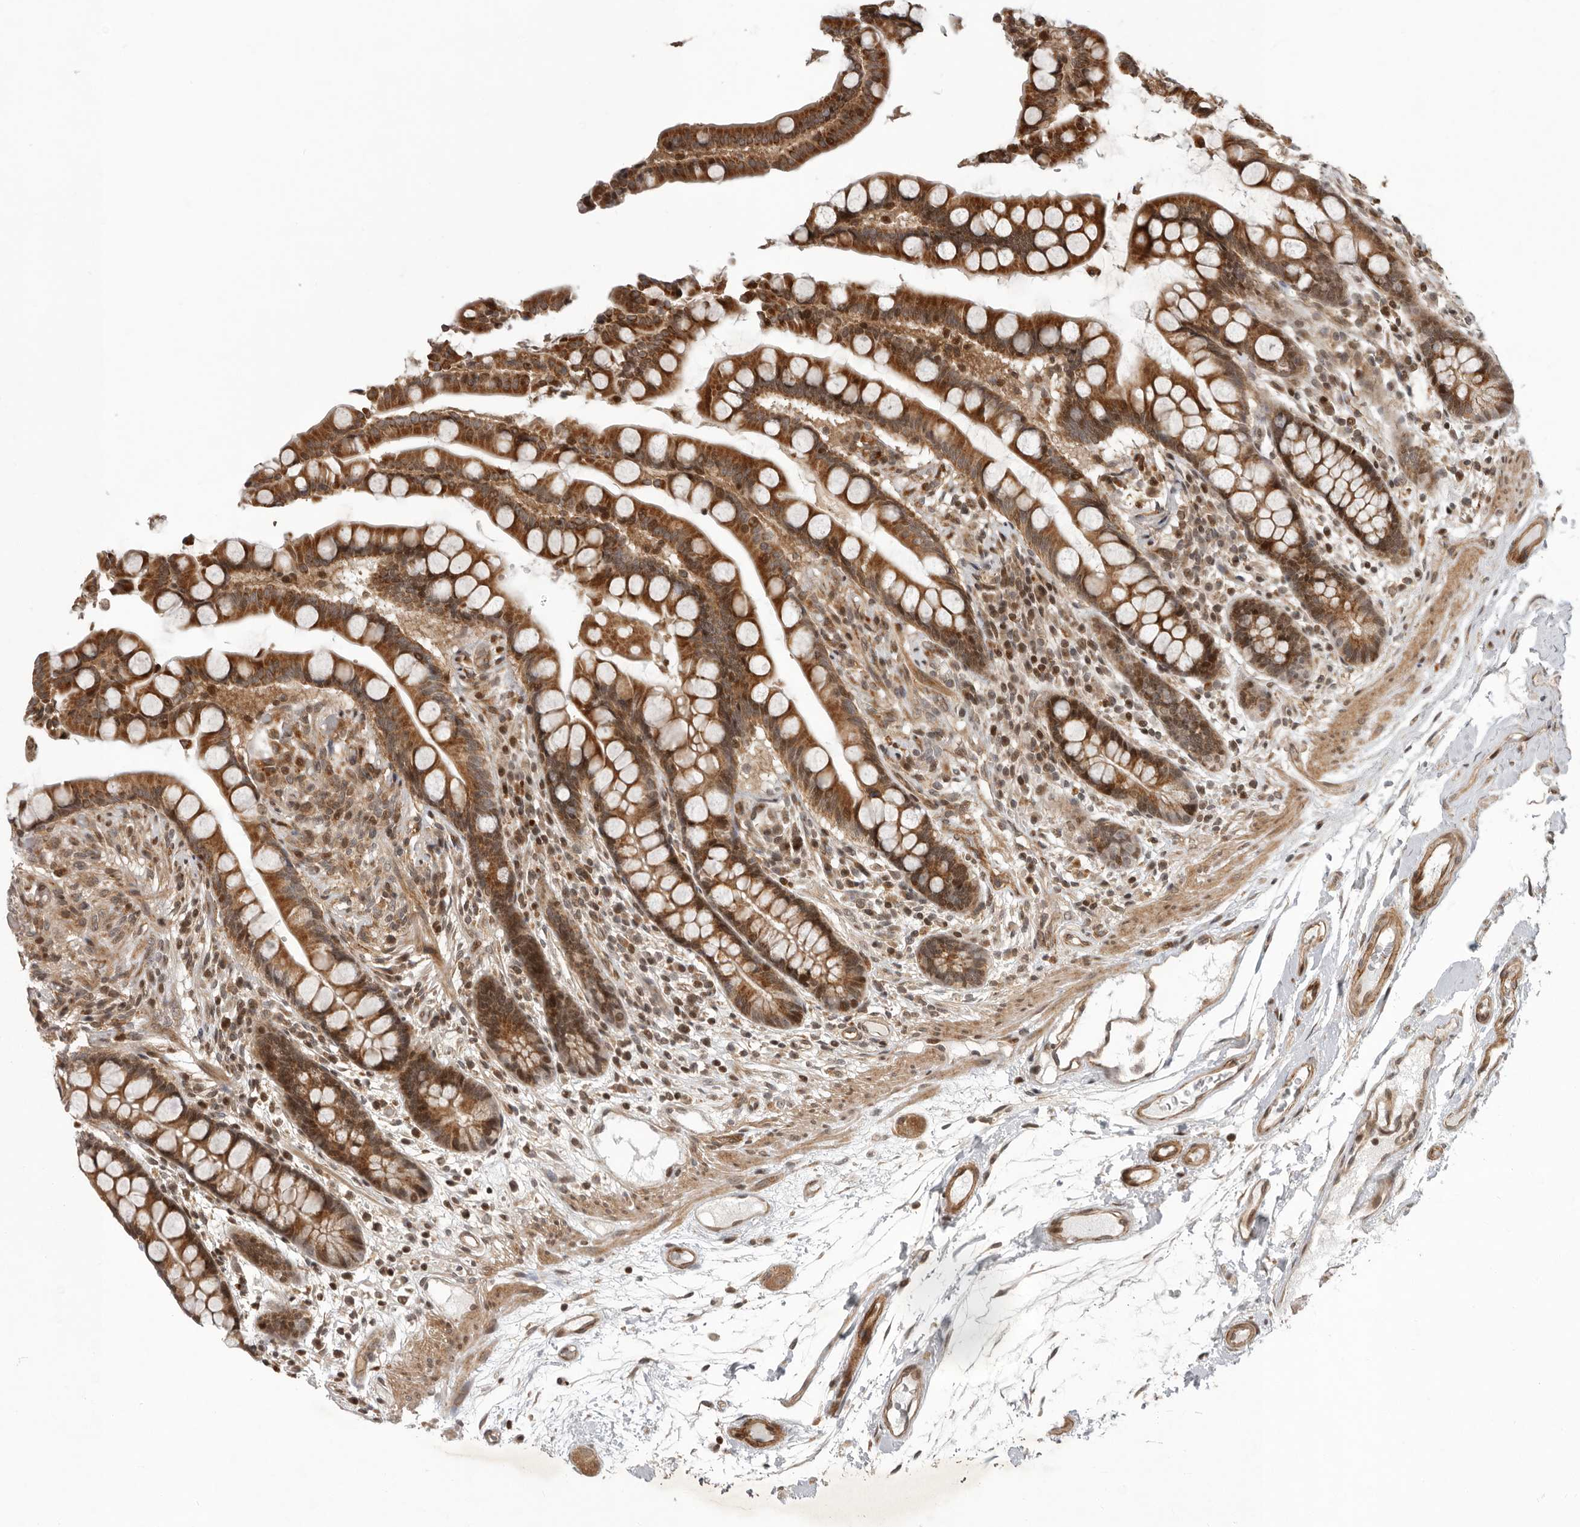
{"staining": {"intensity": "moderate", "quantity": ">75%", "location": "cytoplasmic/membranous,nuclear"}, "tissue": "colon", "cell_type": "Endothelial cells", "image_type": "normal", "snomed": [{"axis": "morphology", "description": "Normal tissue, NOS"}, {"axis": "topography", "description": "Colon"}], "caption": "DAB immunohistochemical staining of benign human colon exhibits moderate cytoplasmic/membranous,nuclear protein staining in approximately >75% of endothelial cells. The staining is performed using DAB (3,3'-diaminobenzidine) brown chromogen to label protein expression. The nuclei are counter-stained blue using hematoxylin.", "gene": "RABIF", "patient": {"sex": "male", "age": 73}}